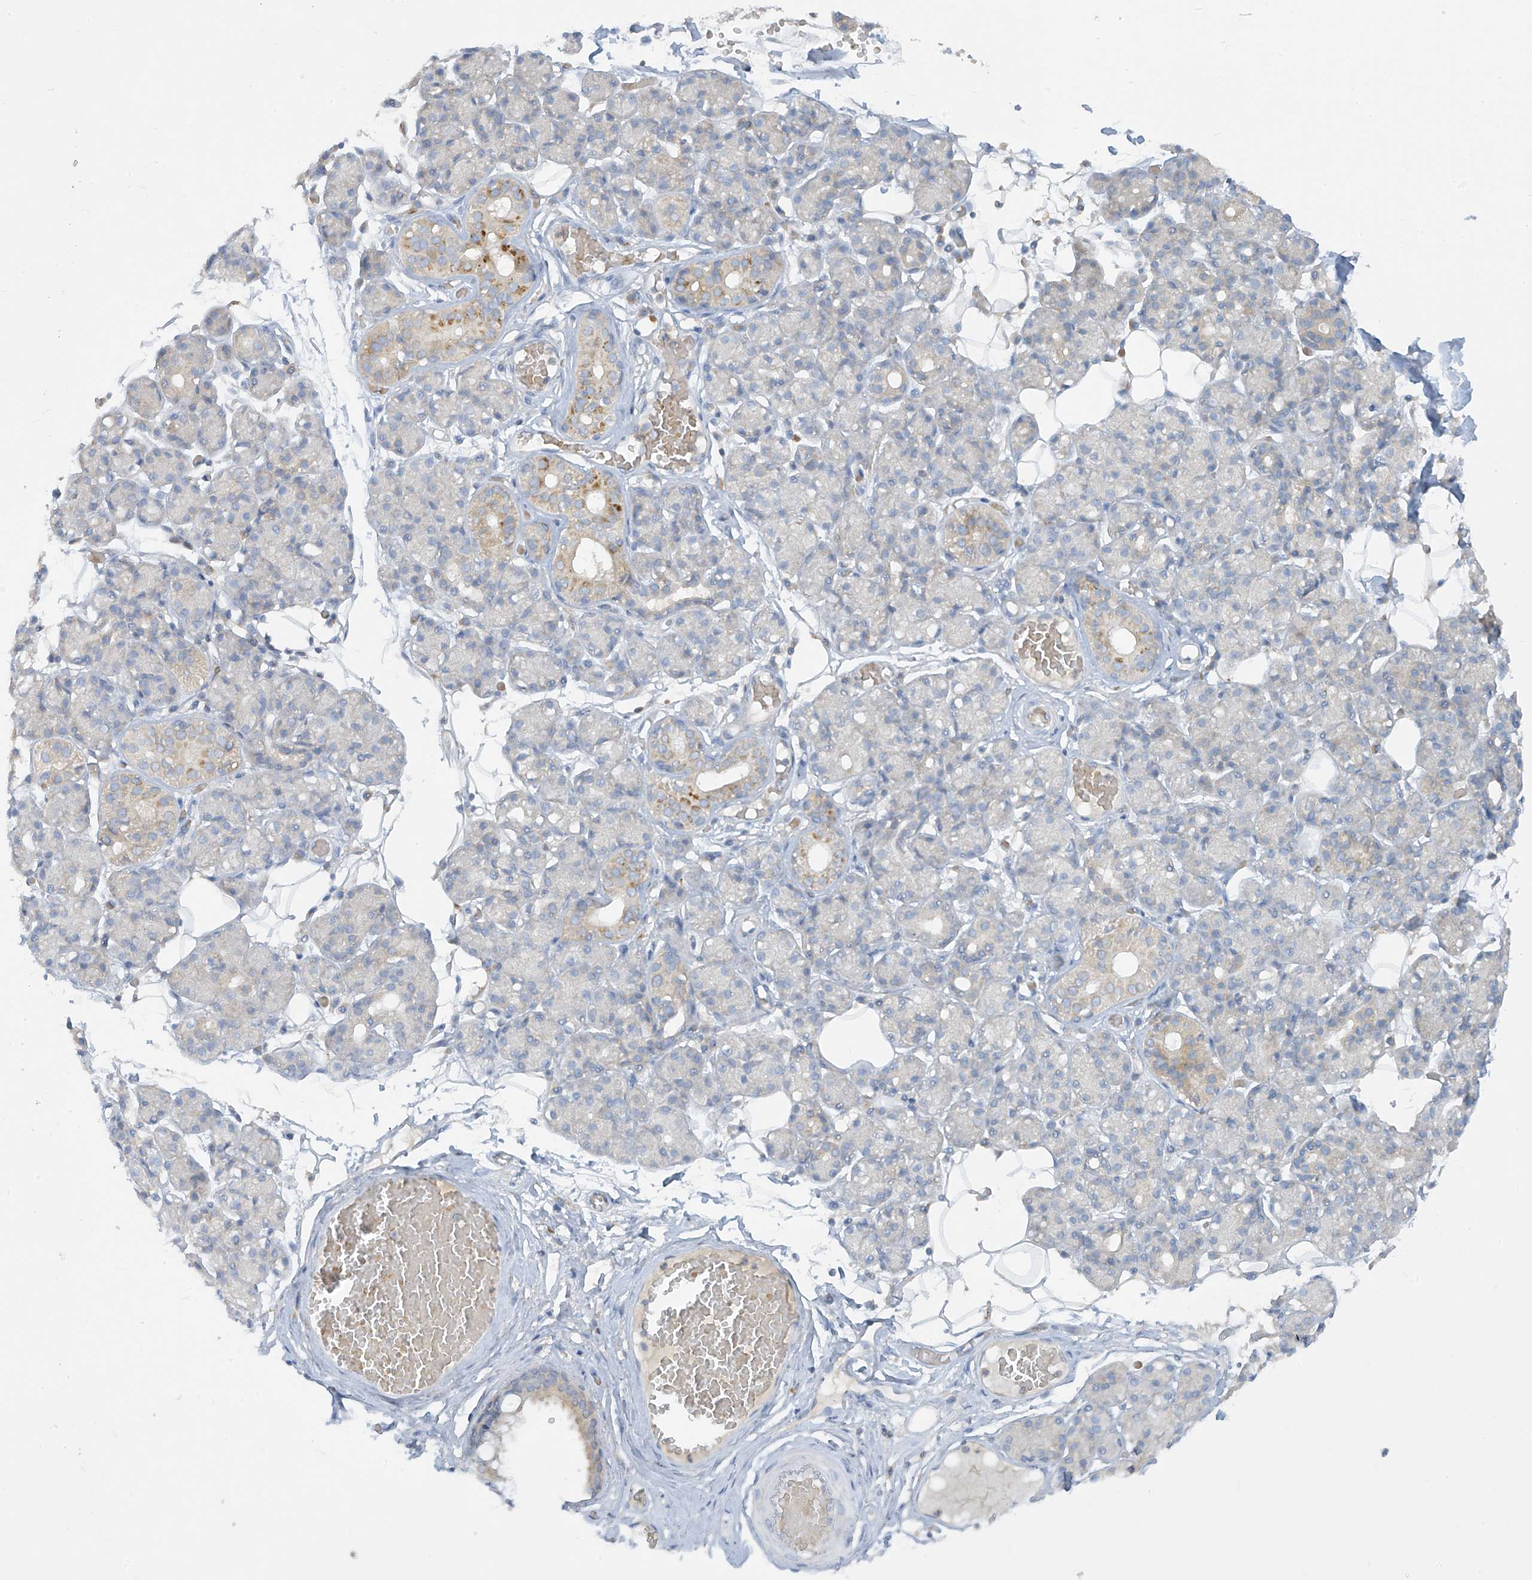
{"staining": {"intensity": "weak", "quantity": "<25%", "location": "cytoplasmic/membranous"}, "tissue": "salivary gland", "cell_type": "Glandular cells", "image_type": "normal", "snomed": [{"axis": "morphology", "description": "Normal tissue, NOS"}, {"axis": "topography", "description": "Salivary gland"}], "caption": "The image demonstrates no staining of glandular cells in benign salivary gland.", "gene": "DGKQ", "patient": {"sex": "male", "age": 63}}